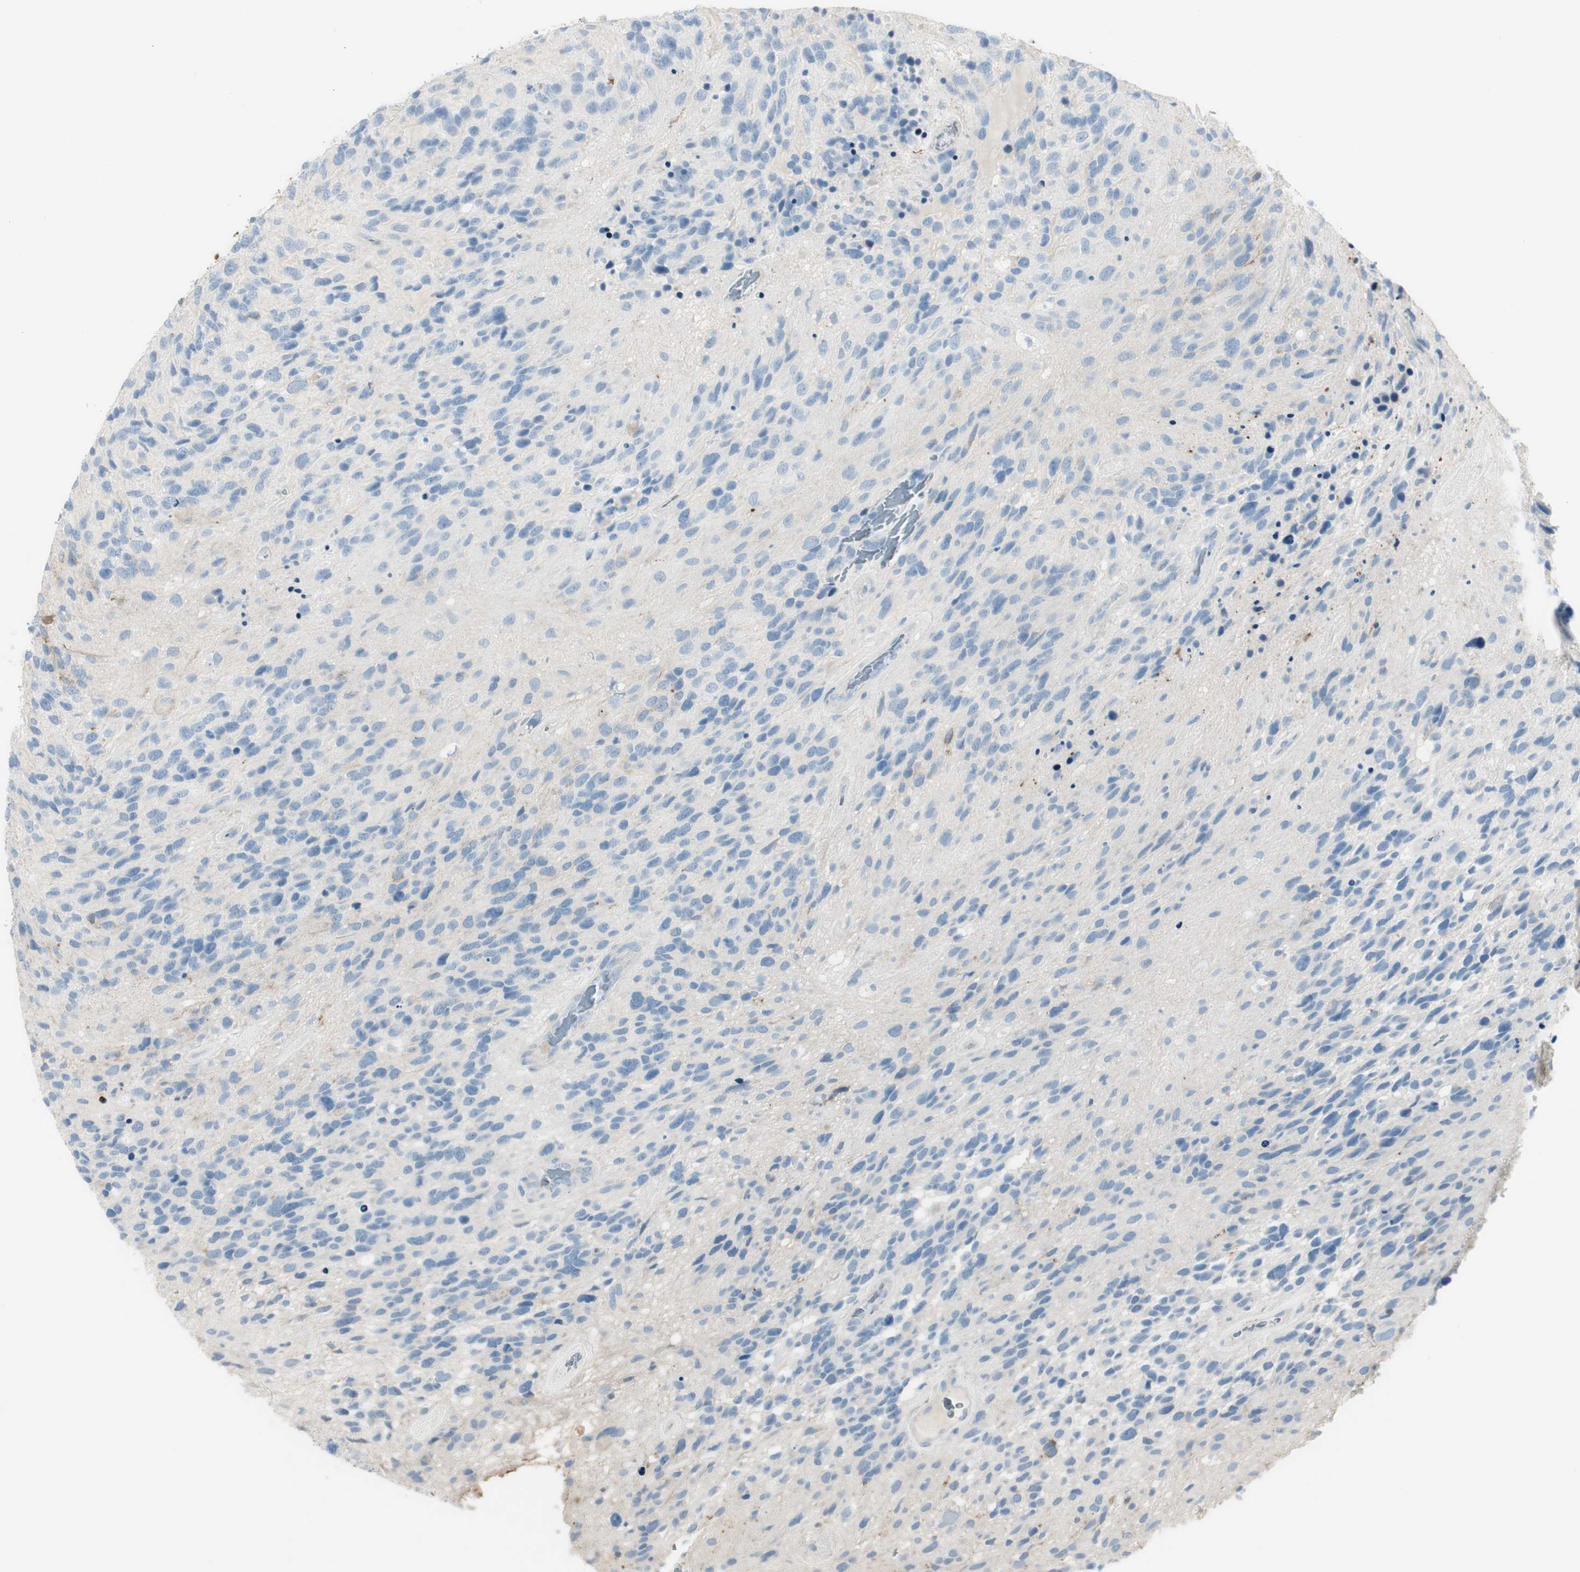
{"staining": {"intensity": "negative", "quantity": "none", "location": "none"}, "tissue": "glioma", "cell_type": "Tumor cells", "image_type": "cancer", "snomed": [{"axis": "morphology", "description": "Glioma, malignant, High grade"}, {"axis": "topography", "description": "Brain"}], "caption": "Immunohistochemistry of human glioma demonstrates no expression in tumor cells.", "gene": "CACNA2D1", "patient": {"sex": "female", "age": 58}}